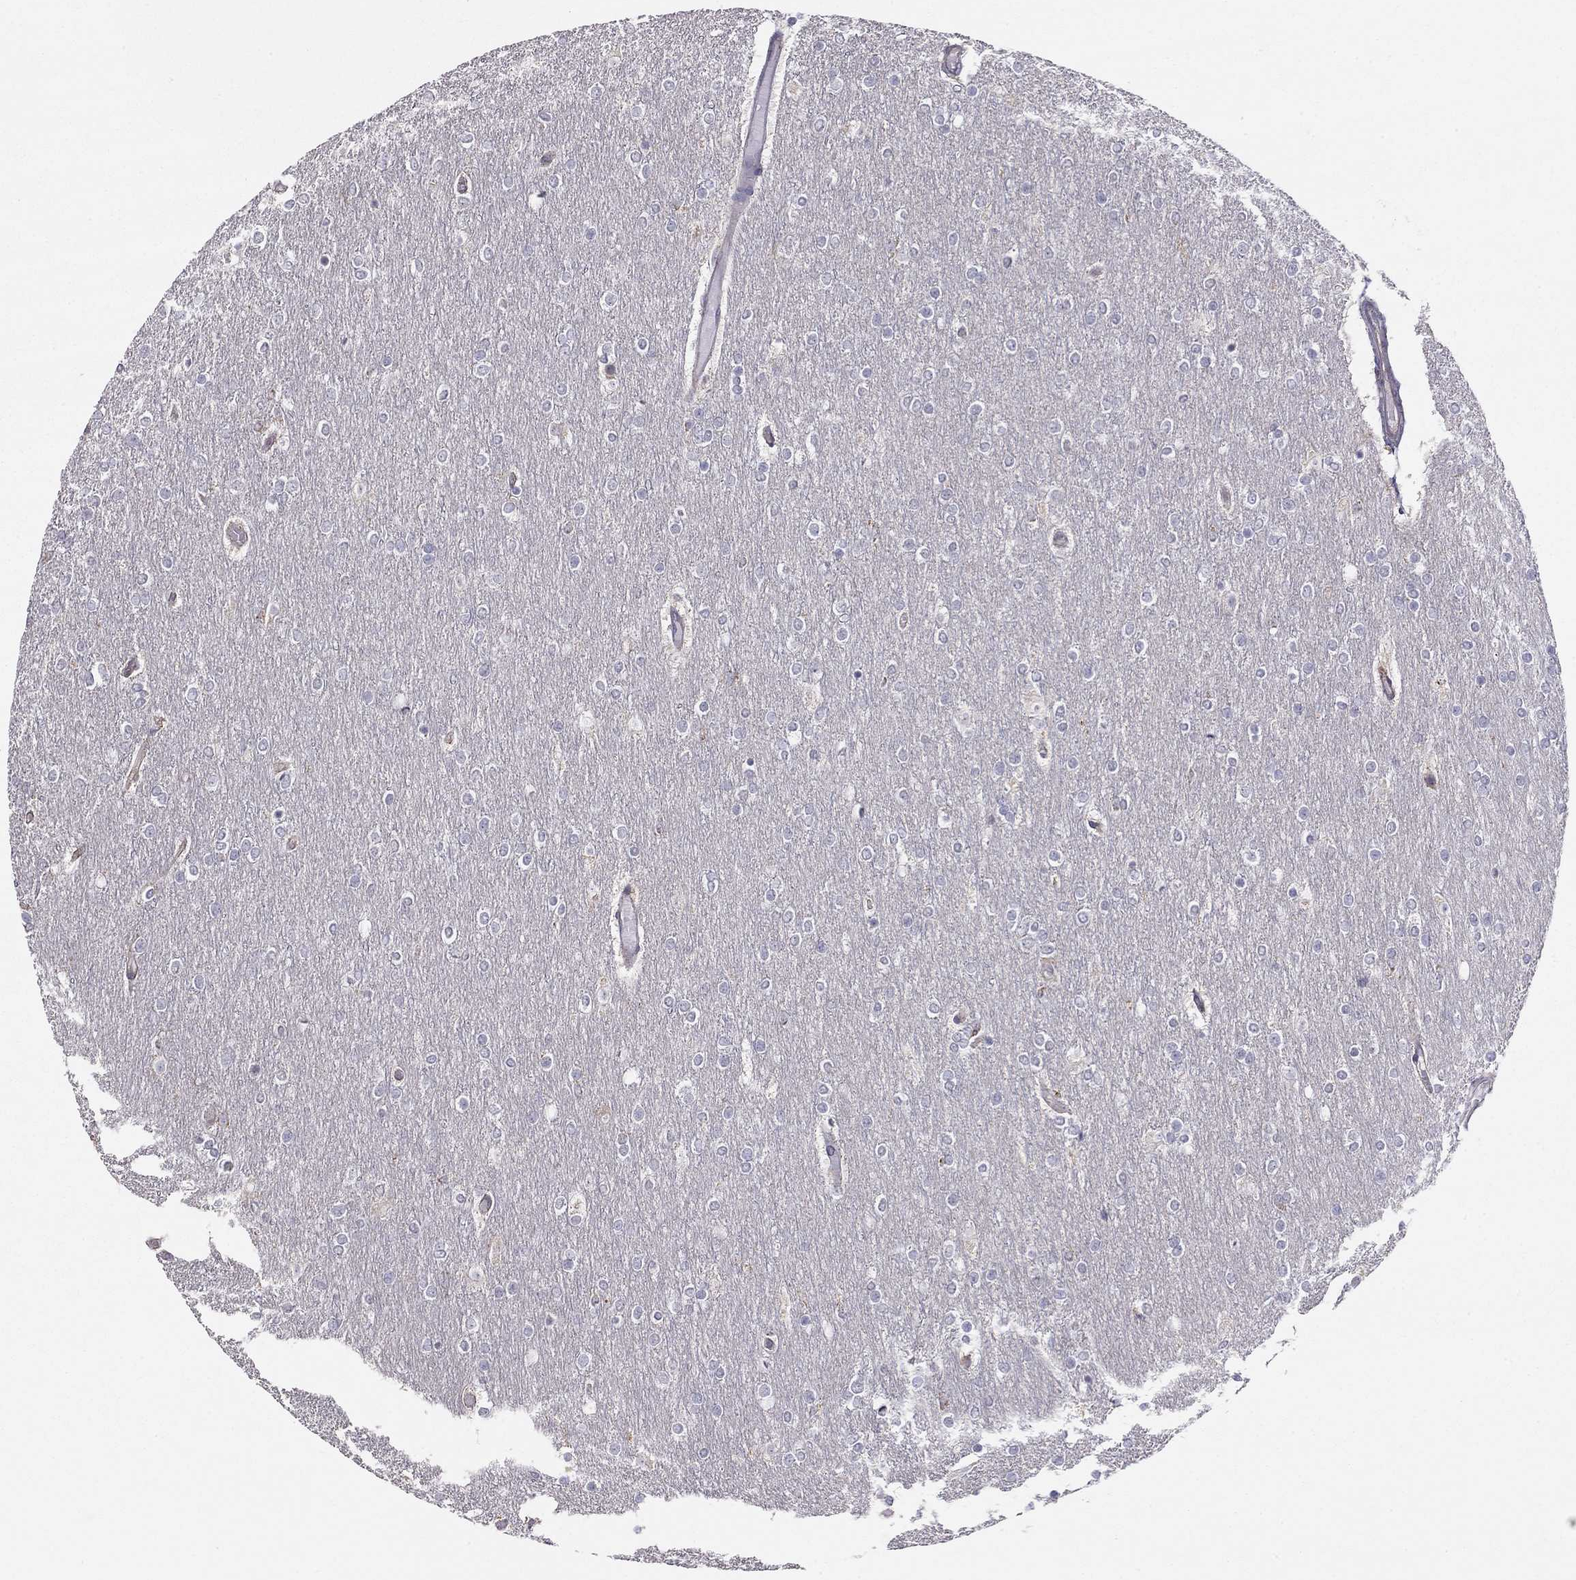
{"staining": {"intensity": "negative", "quantity": "none", "location": "none"}, "tissue": "glioma", "cell_type": "Tumor cells", "image_type": "cancer", "snomed": [{"axis": "morphology", "description": "Glioma, malignant, High grade"}, {"axis": "topography", "description": "Brain"}], "caption": "Tumor cells are negative for protein expression in human malignant glioma (high-grade).", "gene": "LRIT3", "patient": {"sex": "female", "age": 61}}